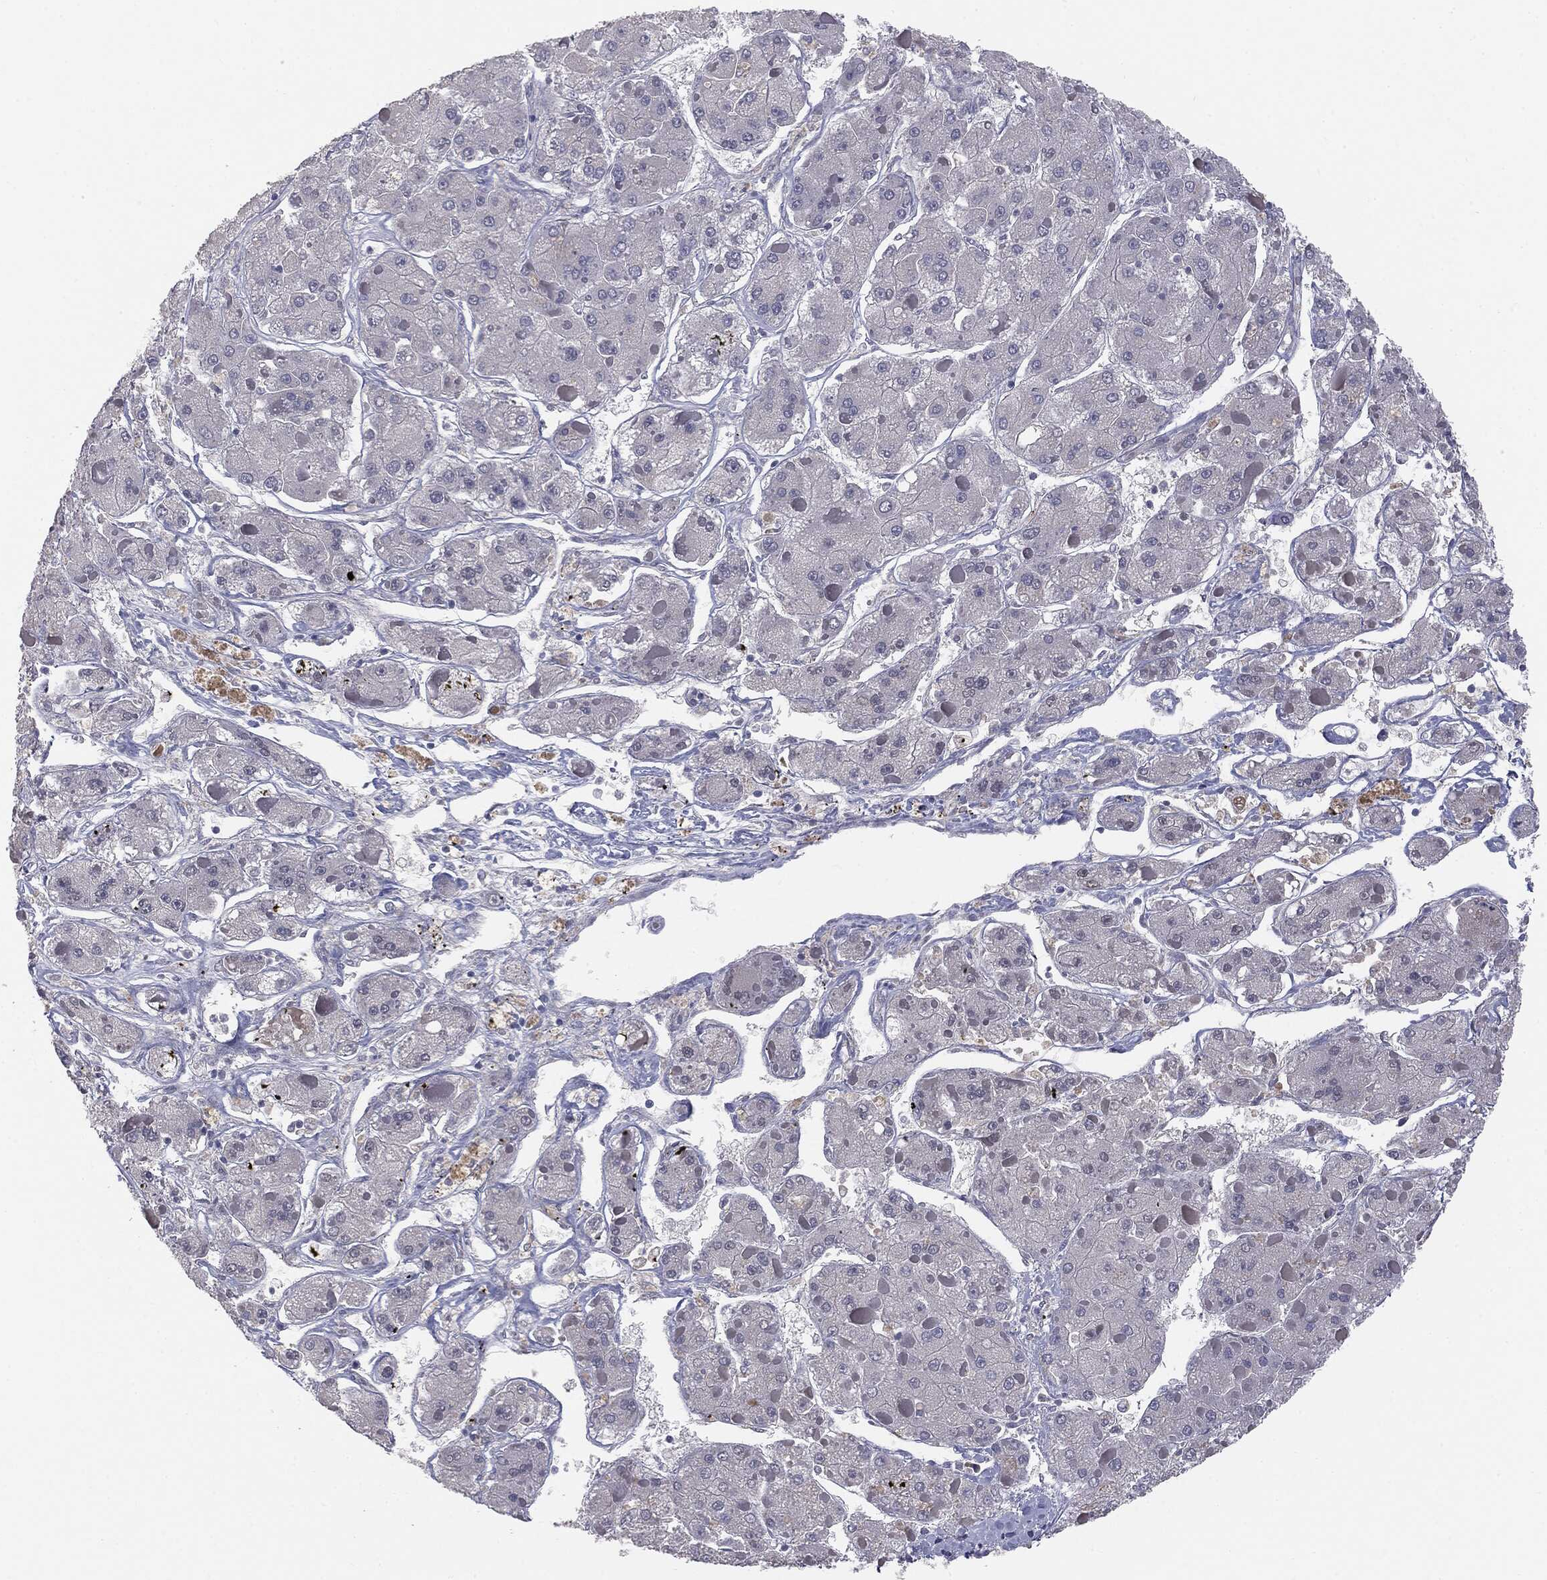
{"staining": {"intensity": "negative", "quantity": "none", "location": "none"}, "tissue": "liver cancer", "cell_type": "Tumor cells", "image_type": "cancer", "snomed": [{"axis": "morphology", "description": "Carcinoma, Hepatocellular, NOS"}, {"axis": "topography", "description": "Liver"}], "caption": "Liver cancer (hepatocellular carcinoma) was stained to show a protein in brown. There is no significant staining in tumor cells. The staining is performed using DAB brown chromogen with nuclei counter-stained in using hematoxylin.", "gene": "MUC1", "patient": {"sex": "female", "age": 73}}